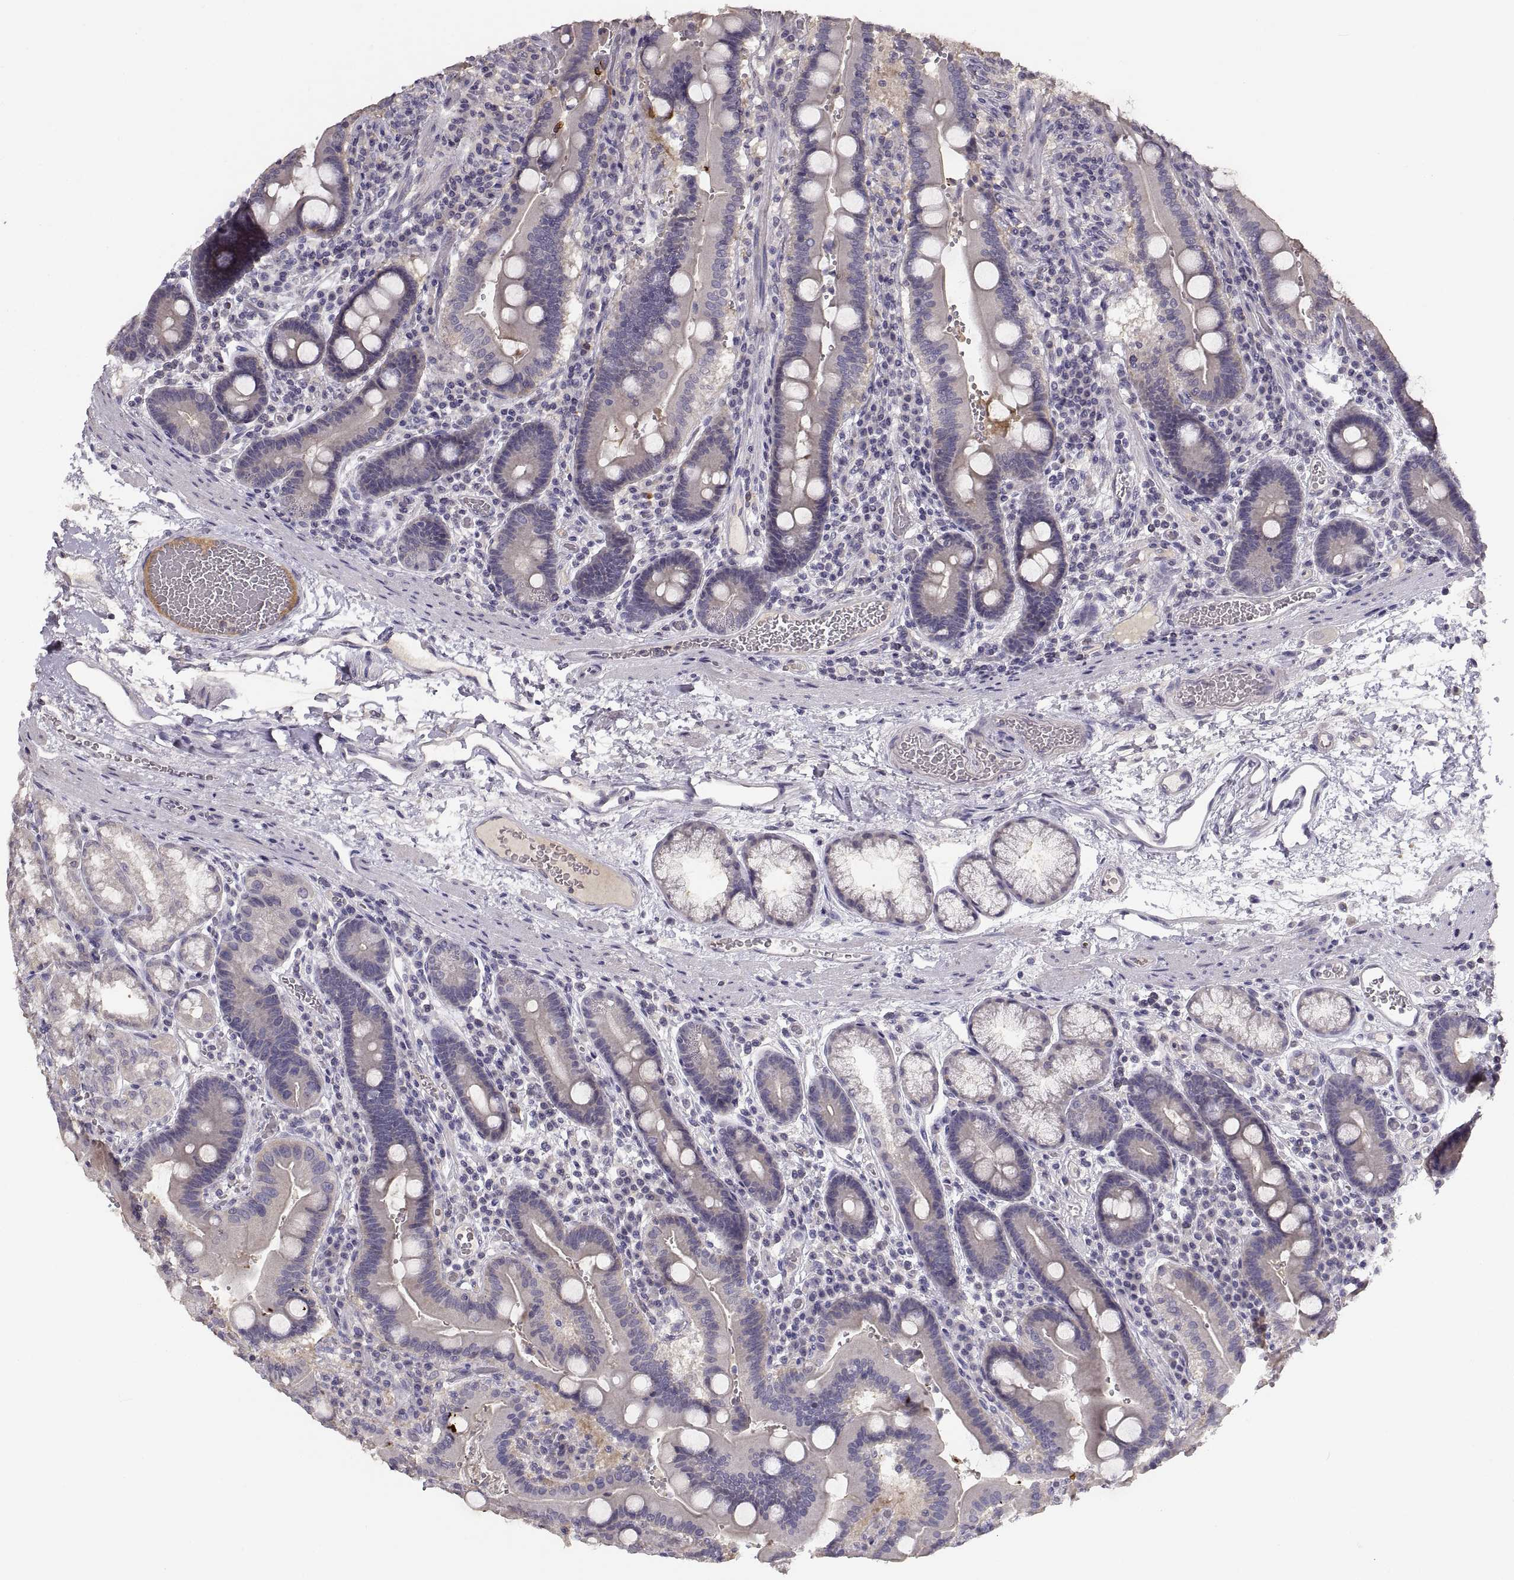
{"staining": {"intensity": "weak", "quantity": "<25%", "location": "cytoplasmic/membranous"}, "tissue": "duodenum", "cell_type": "Glandular cells", "image_type": "normal", "snomed": [{"axis": "morphology", "description": "Normal tissue, NOS"}, {"axis": "topography", "description": "Duodenum"}], "caption": "Immunohistochemistry of benign duodenum demonstrates no expression in glandular cells.", "gene": "NMNAT2", "patient": {"sex": "female", "age": 62}}